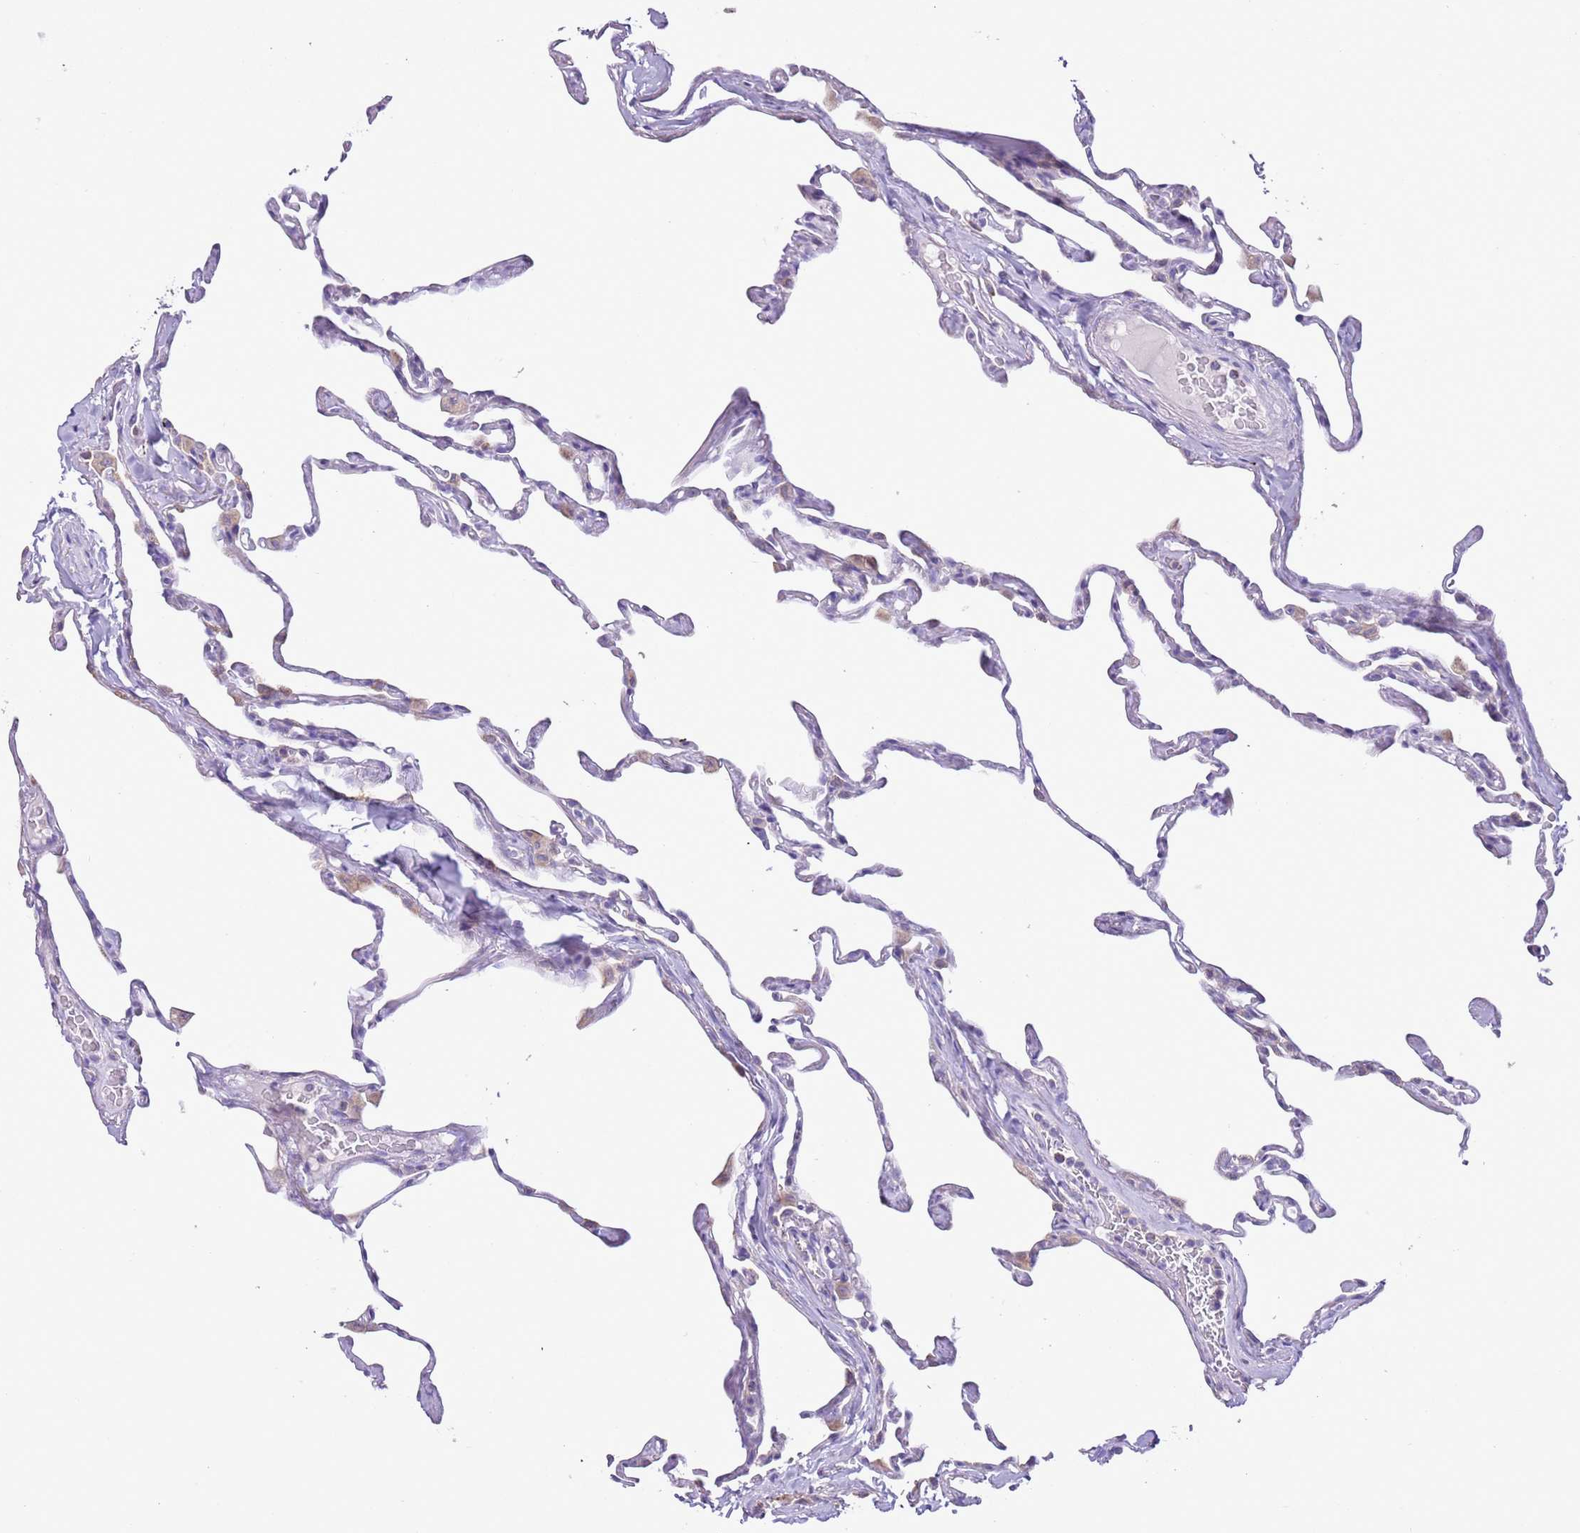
{"staining": {"intensity": "negative", "quantity": "none", "location": "none"}, "tissue": "lung", "cell_type": "Alveolar cells", "image_type": "normal", "snomed": [{"axis": "morphology", "description": "Normal tissue, NOS"}, {"axis": "topography", "description": "Lung"}], "caption": "Human lung stained for a protein using immunohistochemistry exhibits no staining in alveolar cells.", "gene": "ZNF697", "patient": {"sex": "male", "age": 65}}